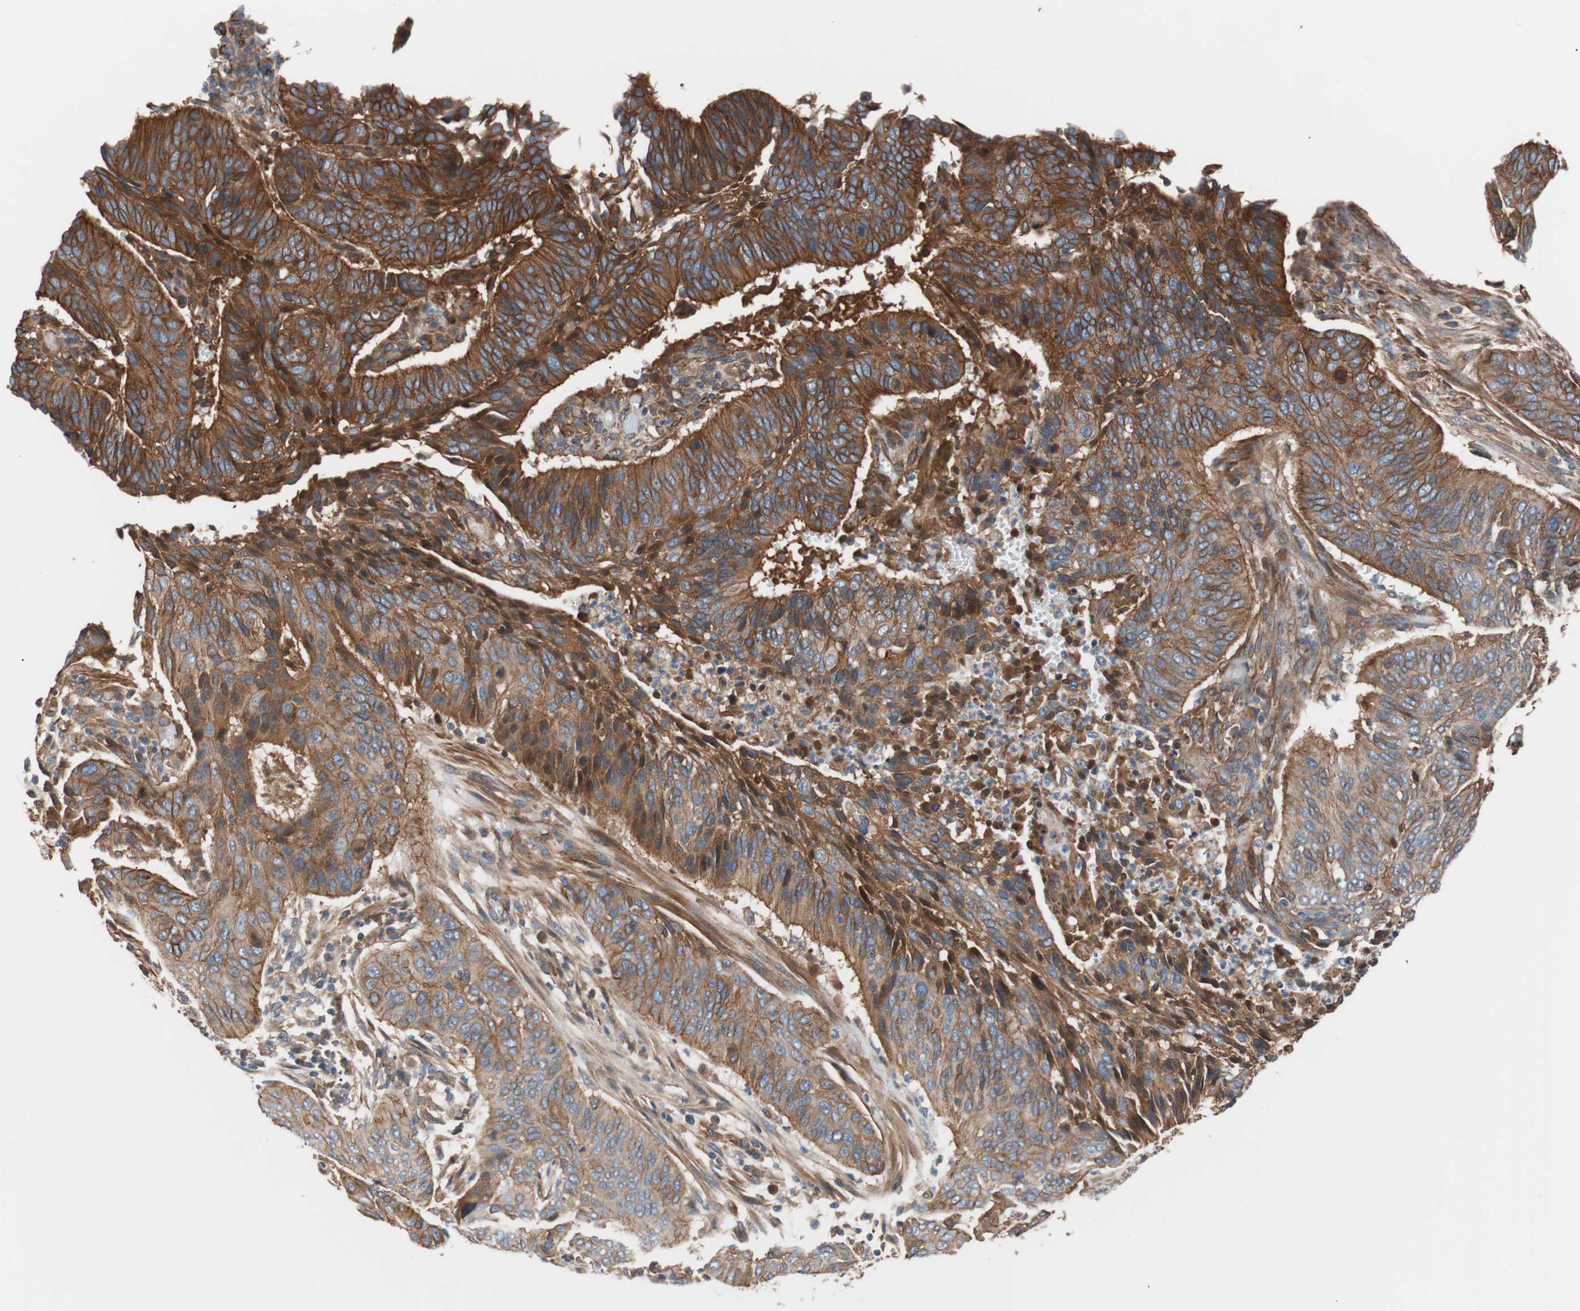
{"staining": {"intensity": "moderate", "quantity": ">75%", "location": "cytoplasmic/membranous"}, "tissue": "cervical cancer", "cell_type": "Tumor cells", "image_type": "cancer", "snomed": [{"axis": "morphology", "description": "Squamous cell carcinoma, NOS"}, {"axis": "topography", "description": "Cervix"}], "caption": "Protein staining shows moderate cytoplasmic/membranous expression in approximately >75% of tumor cells in squamous cell carcinoma (cervical).", "gene": "SPINT1", "patient": {"sex": "female", "age": 39}}